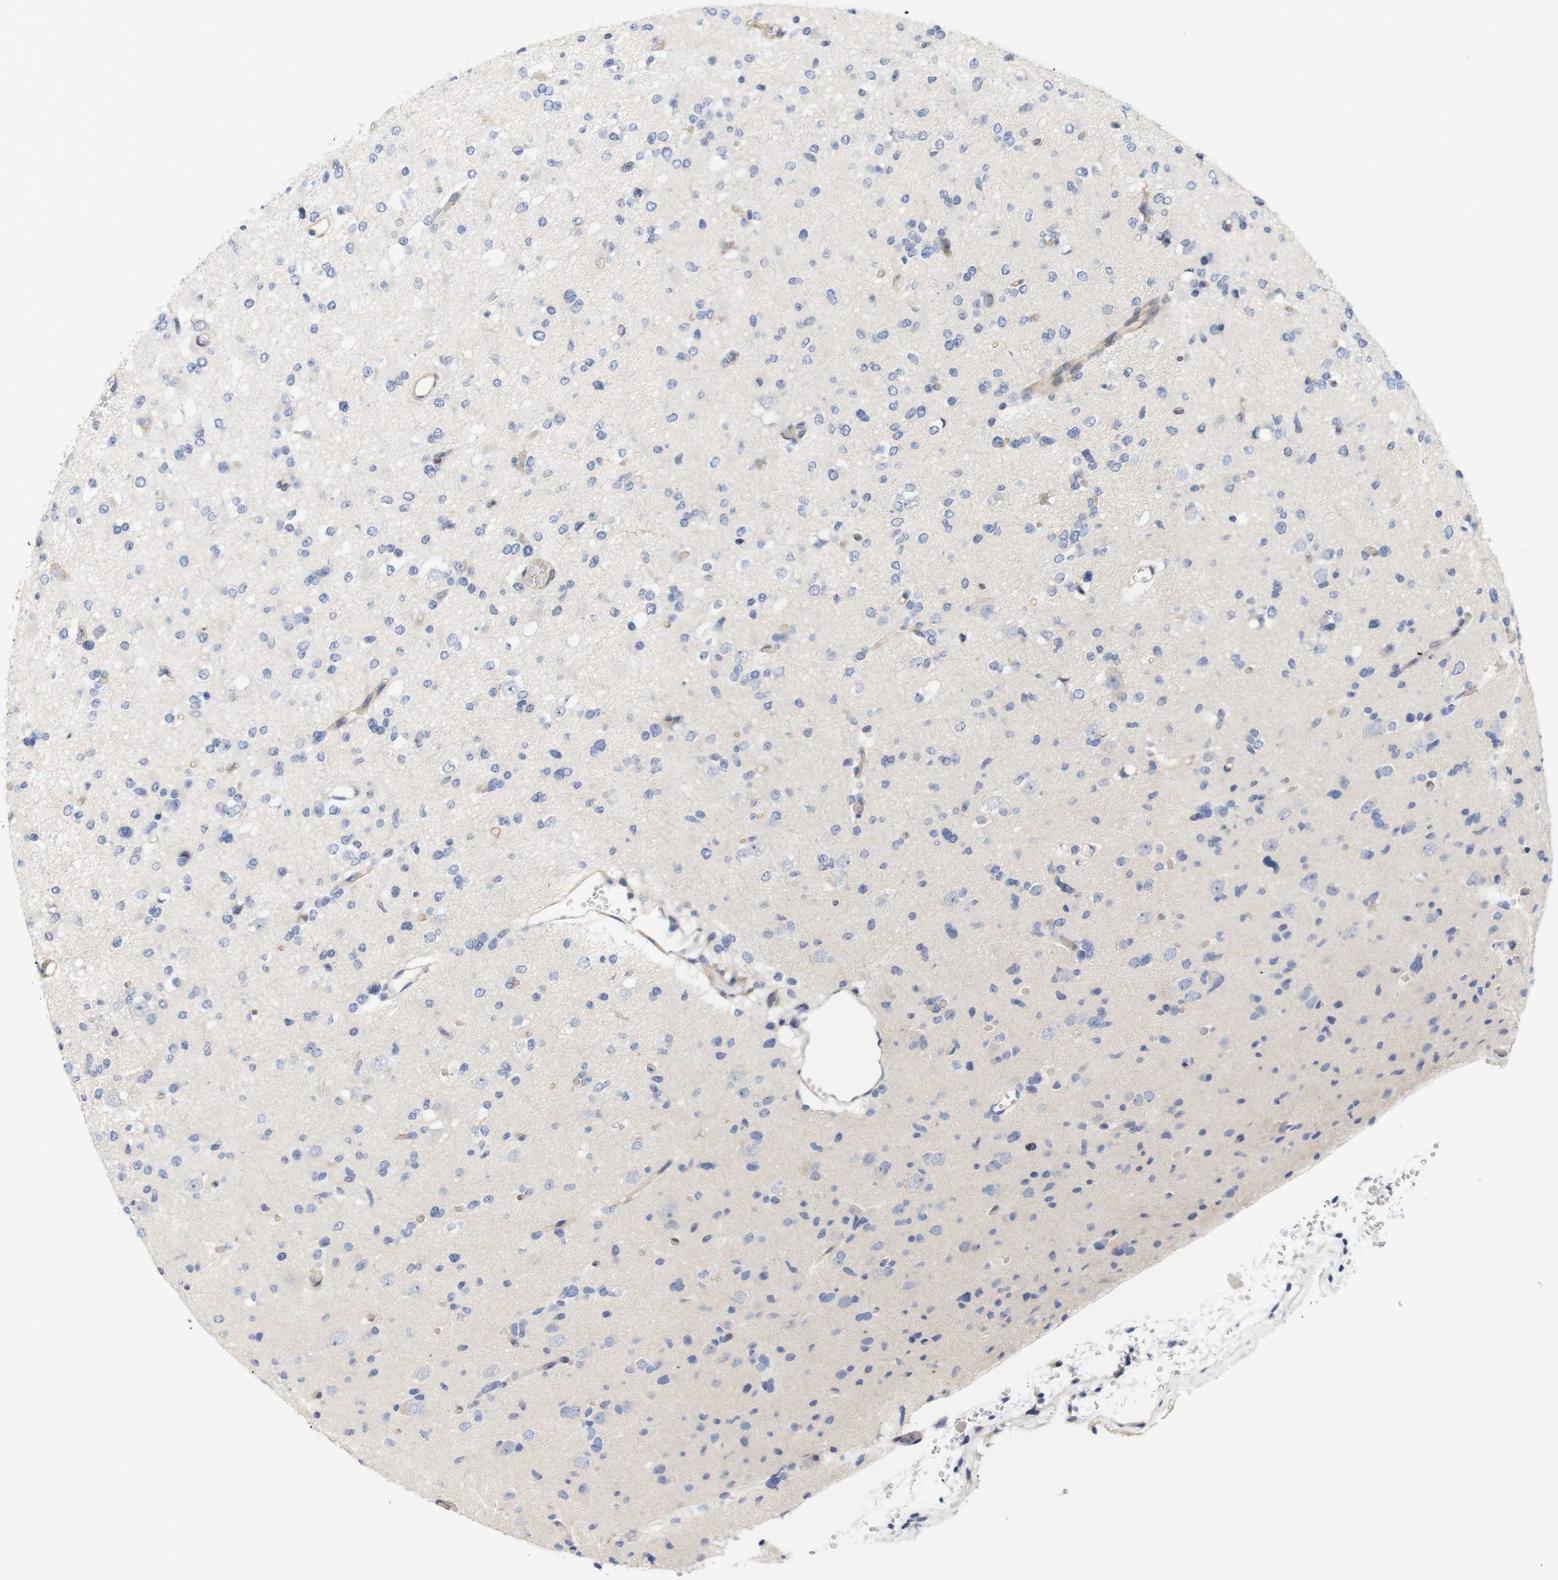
{"staining": {"intensity": "weak", "quantity": "<25%", "location": "cytoplasmic/membranous"}, "tissue": "glioma", "cell_type": "Tumor cells", "image_type": "cancer", "snomed": [{"axis": "morphology", "description": "Glioma, malignant, Low grade"}, {"axis": "topography", "description": "Brain"}], "caption": "The image reveals no staining of tumor cells in low-grade glioma (malignant).", "gene": "CYB561", "patient": {"sex": "female", "age": 22}}